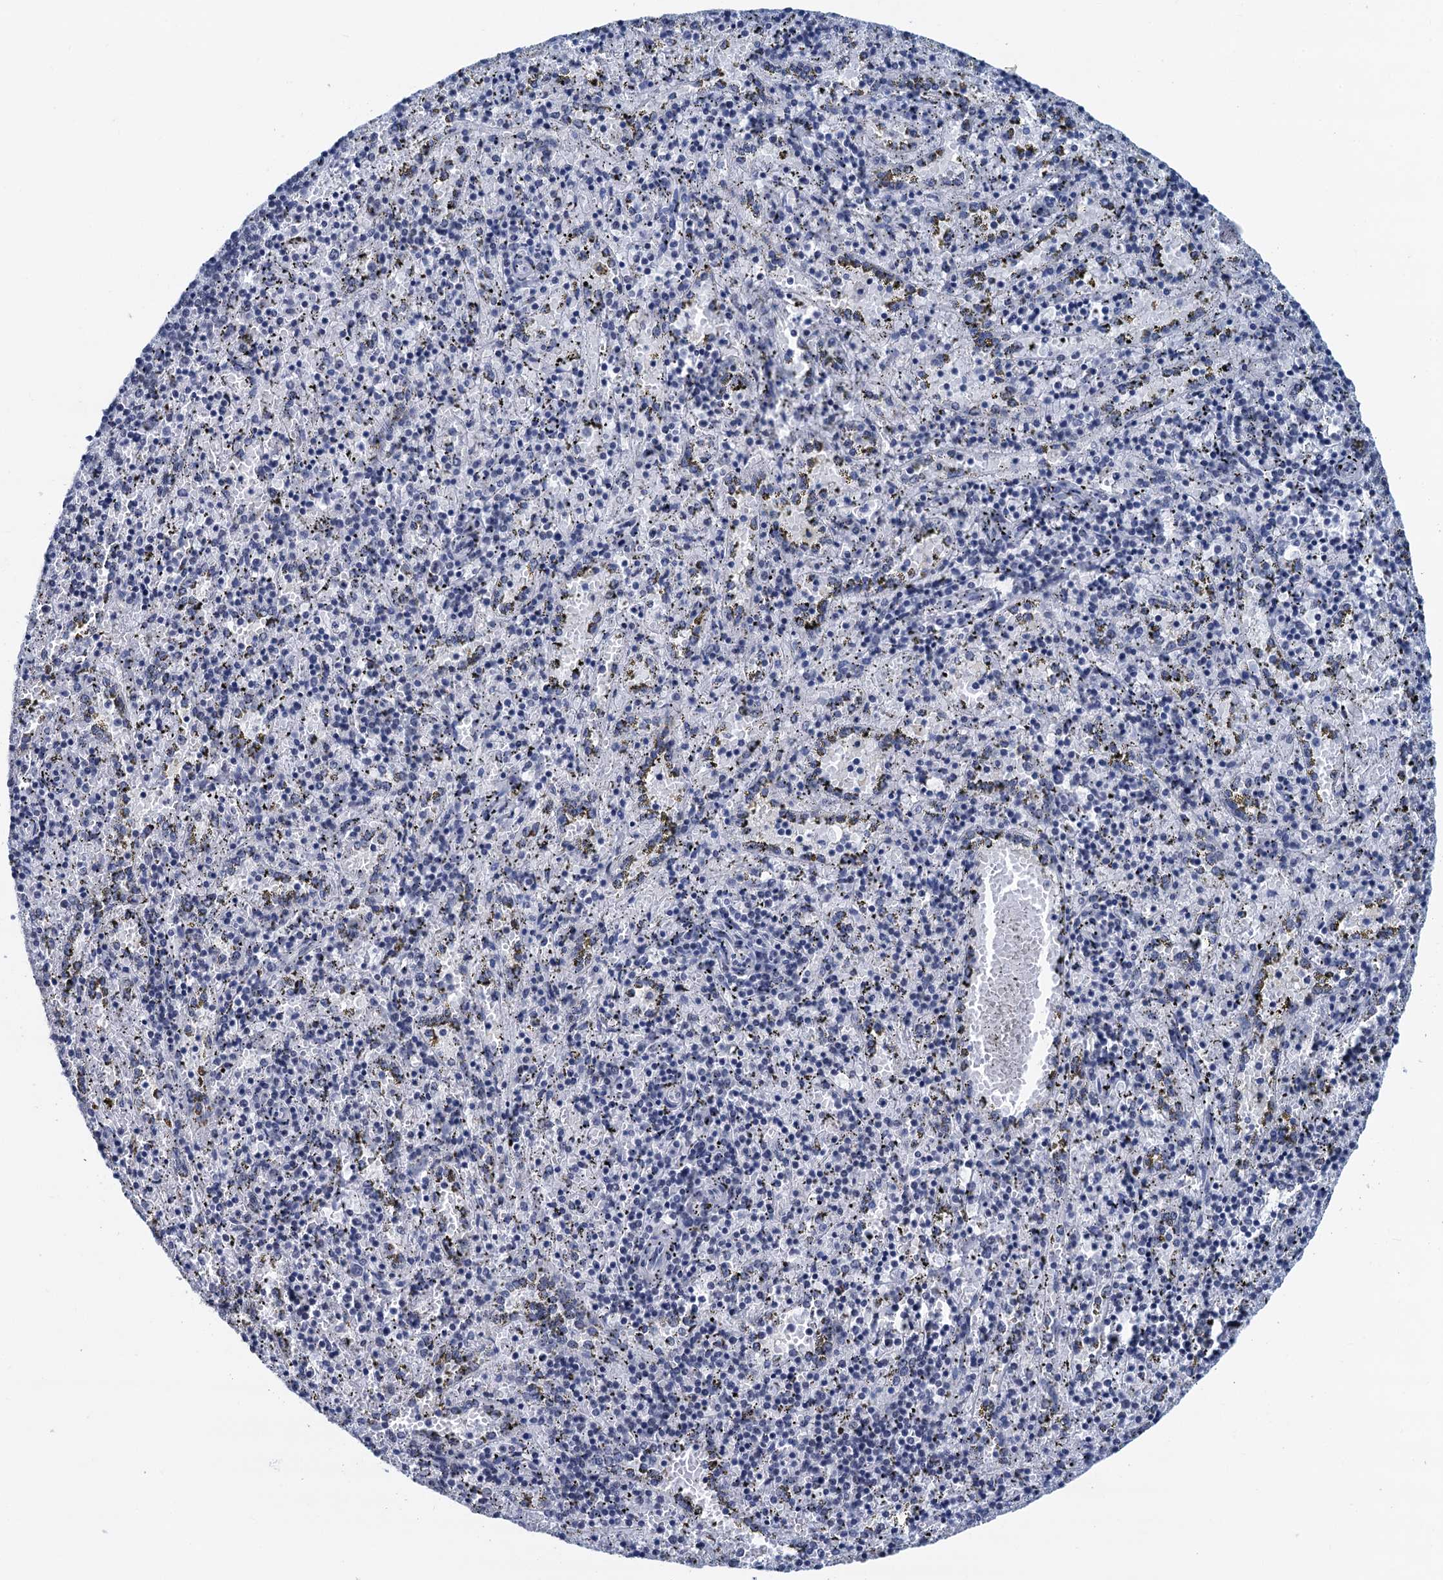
{"staining": {"intensity": "negative", "quantity": "none", "location": "none"}, "tissue": "spleen", "cell_type": "Cells in red pulp", "image_type": "normal", "snomed": [{"axis": "morphology", "description": "Normal tissue, NOS"}, {"axis": "topography", "description": "Spleen"}], "caption": "This is a photomicrograph of immunohistochemistry (IHC) staining of benign spleen, which shows no positivity in cells in red pulp.", "gene": "EPS8L1", "patient": {"sex": "male", "age": 11}}